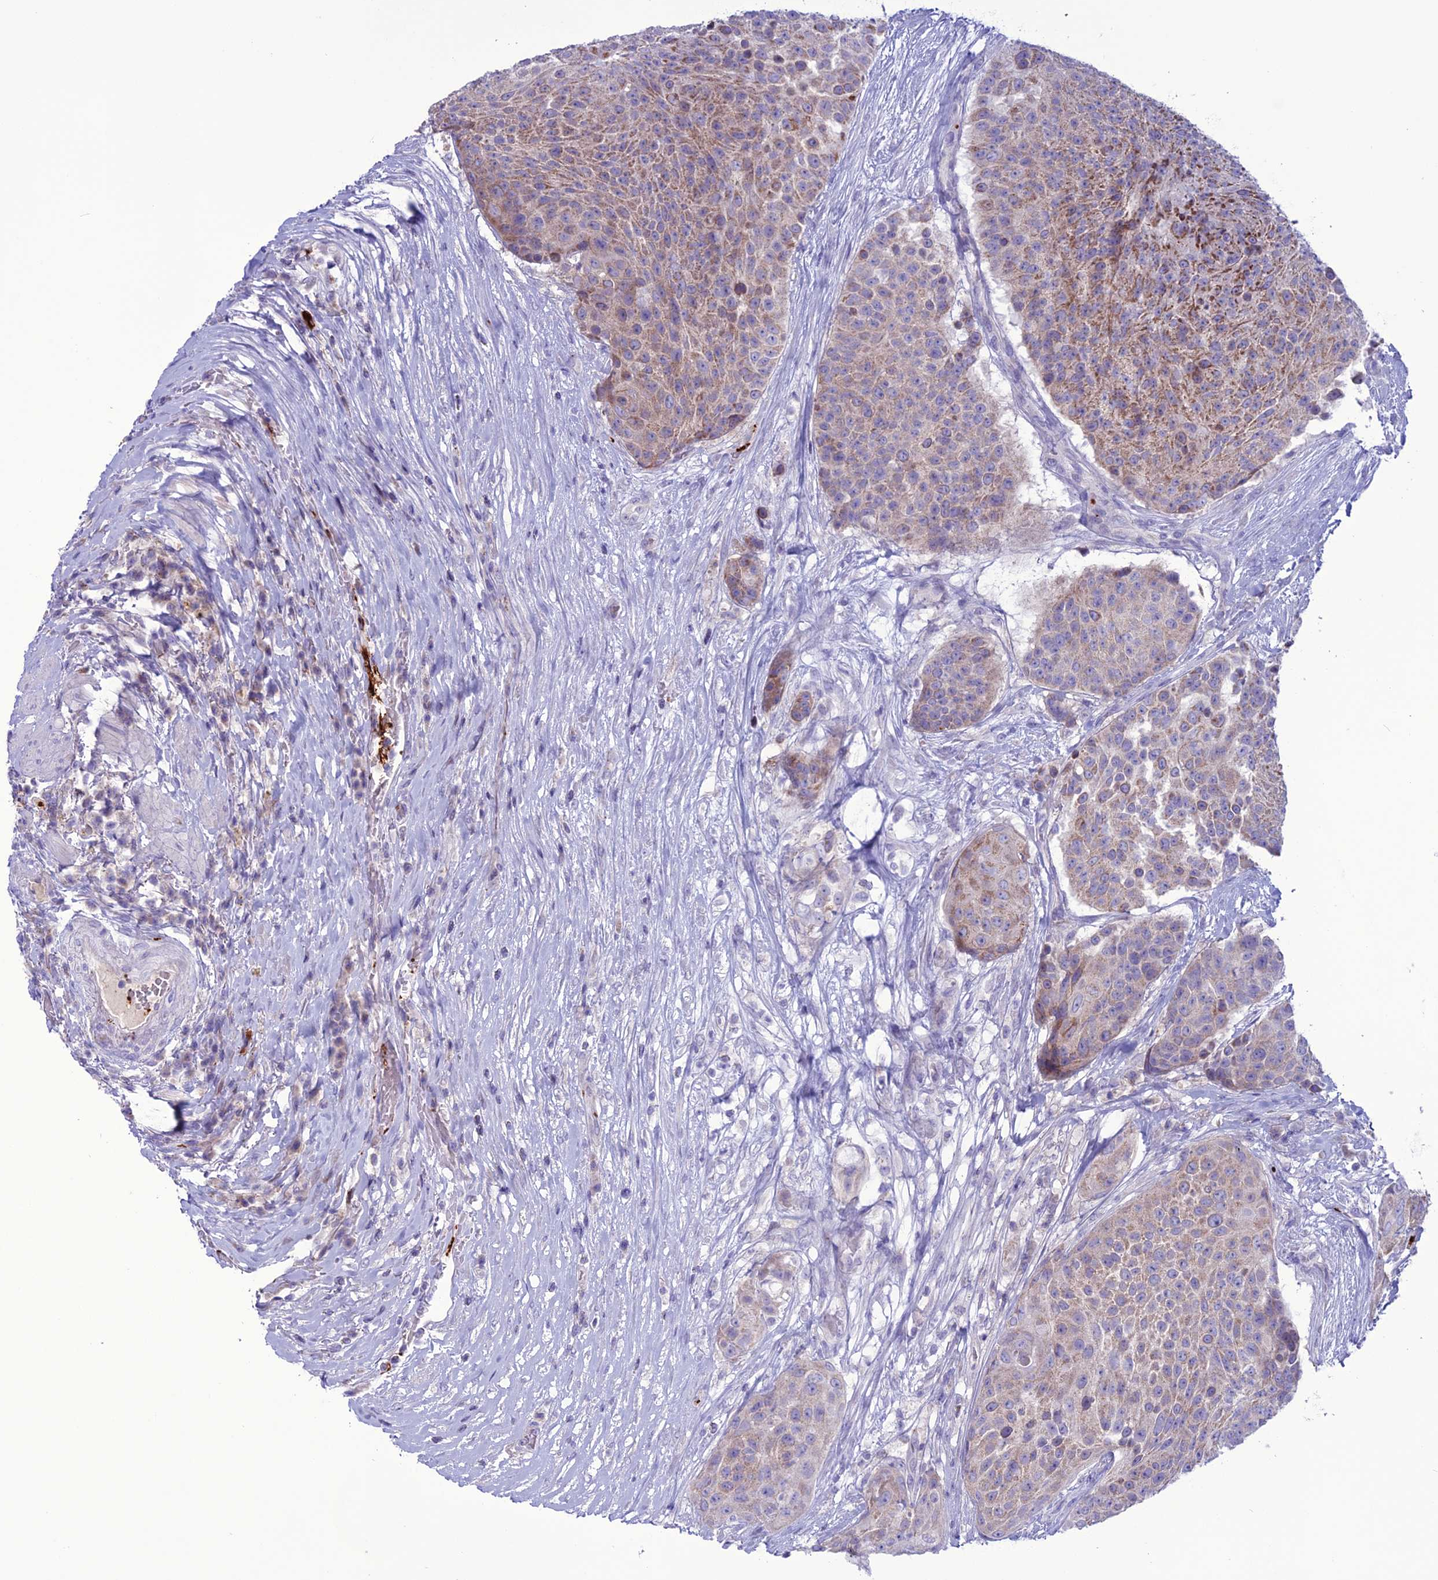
{"staining": {"intensity": "moderate", "quantity": ">75%", "location": "cytoplasmic/membranous"}, "tissue": "urothelial cancer", "cell_type": "Tumor cells", "image_type": "cancer", "snomed": [{"axis": "morphology", "description": "Urothelial carcinoma, High grade"}, {"axis": "topography", "description": "Urinary bladder"}], "caption": "Tumor cells exhibit medium levels of moderate cytoplasmic/membranous staining in about >75% of cells in urothelial cancer.", "gene": "C21orf140", "patient": {"sex": "female", "age": 63}}